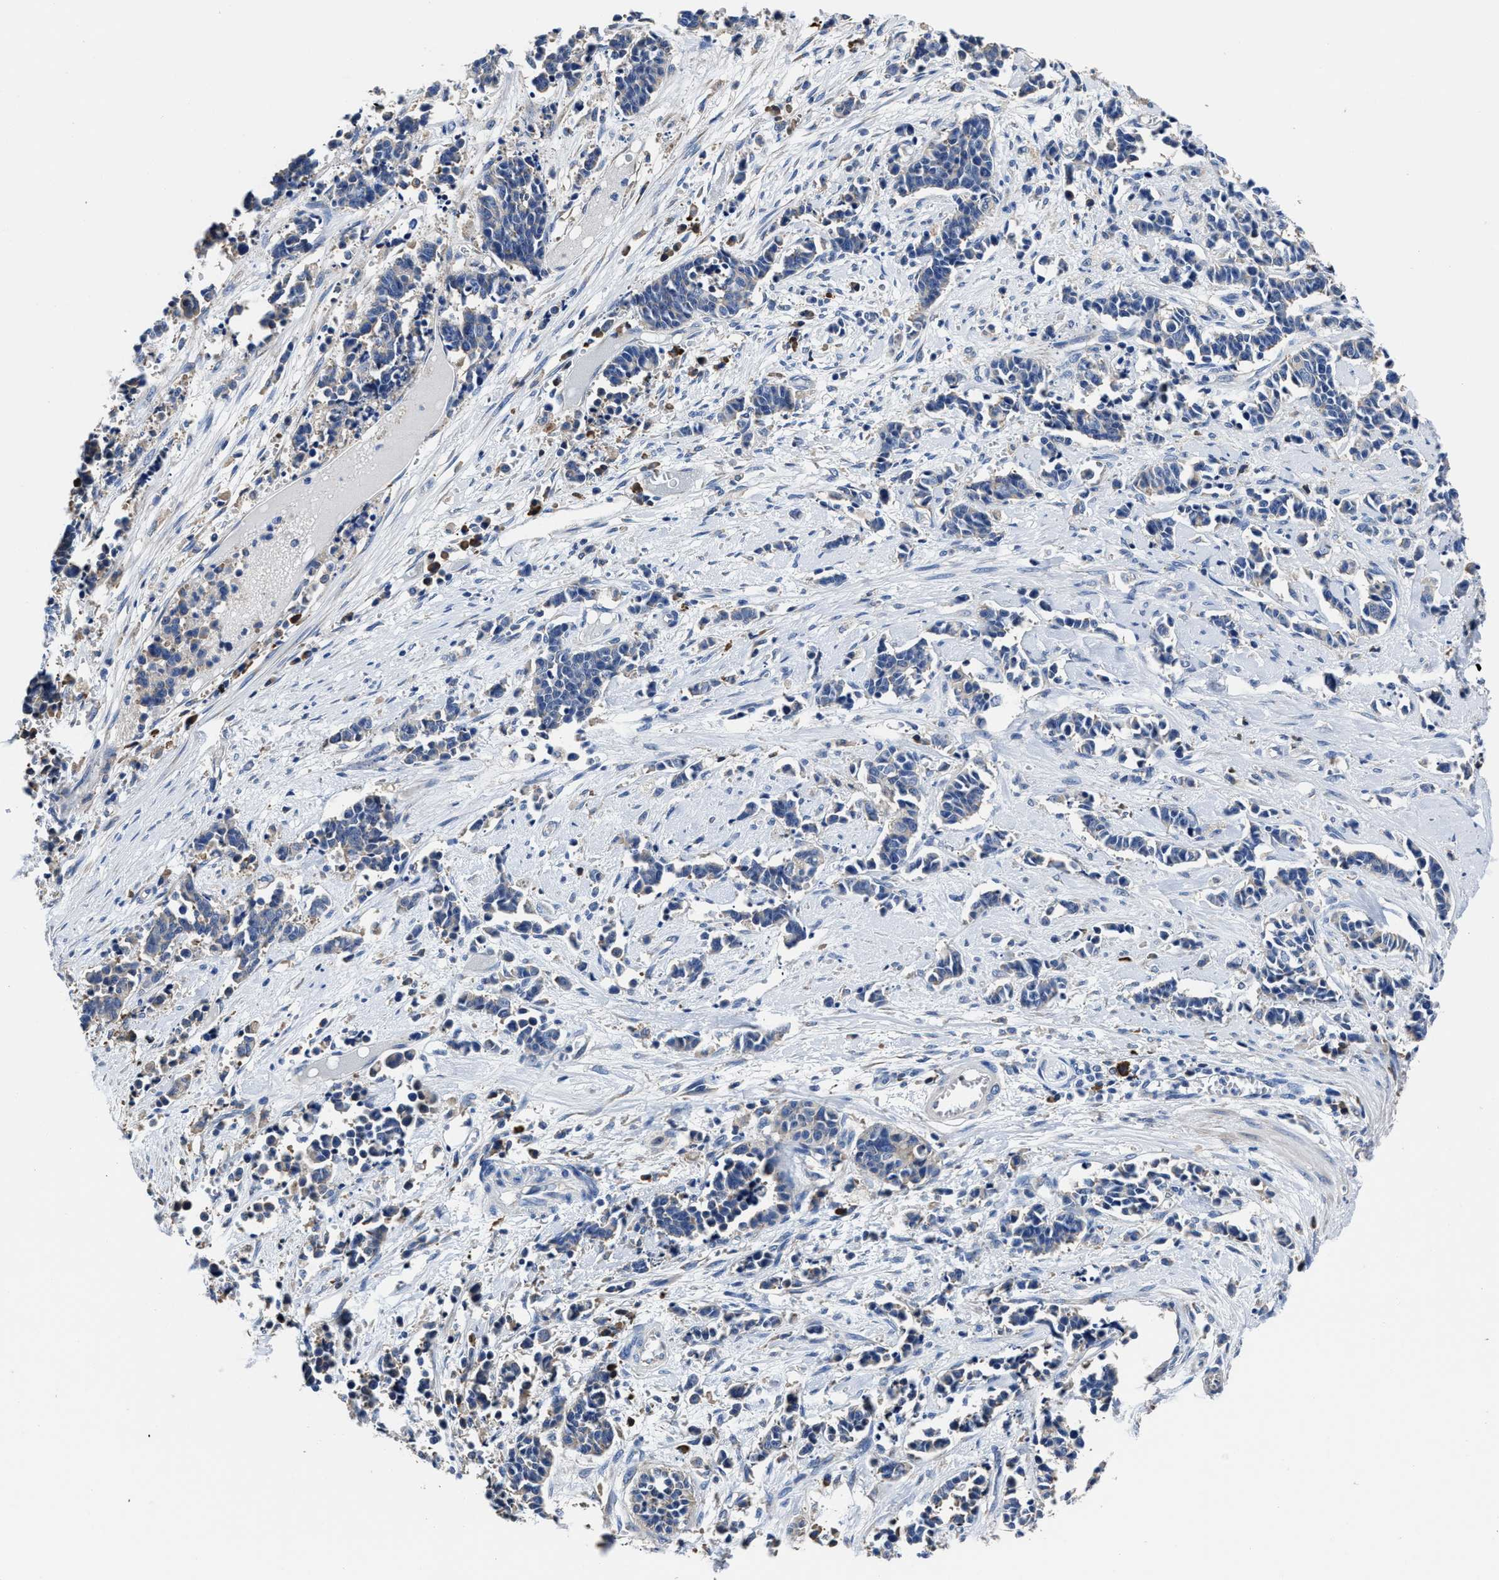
{"staining": {"intensity": "negative", "quantity": "none", "location": "none"}, "tissue": "cervical cancer", "cell_type": "Tumor cells", "image_type": "cancer", "snomed": [{"axis": "morphology", "description": "Squamous cell carcinoma, NOS"}, {"axis": "topography", "description": "Cervix"}], "caption": "IHC of cervical squamous cell carcinoma shows no positivity in tumor cells. (DAB immunohistochemistry (IHC), high magnification).", "gene": "SRPK2", "patient": {"sex": "female", "age": 35}}